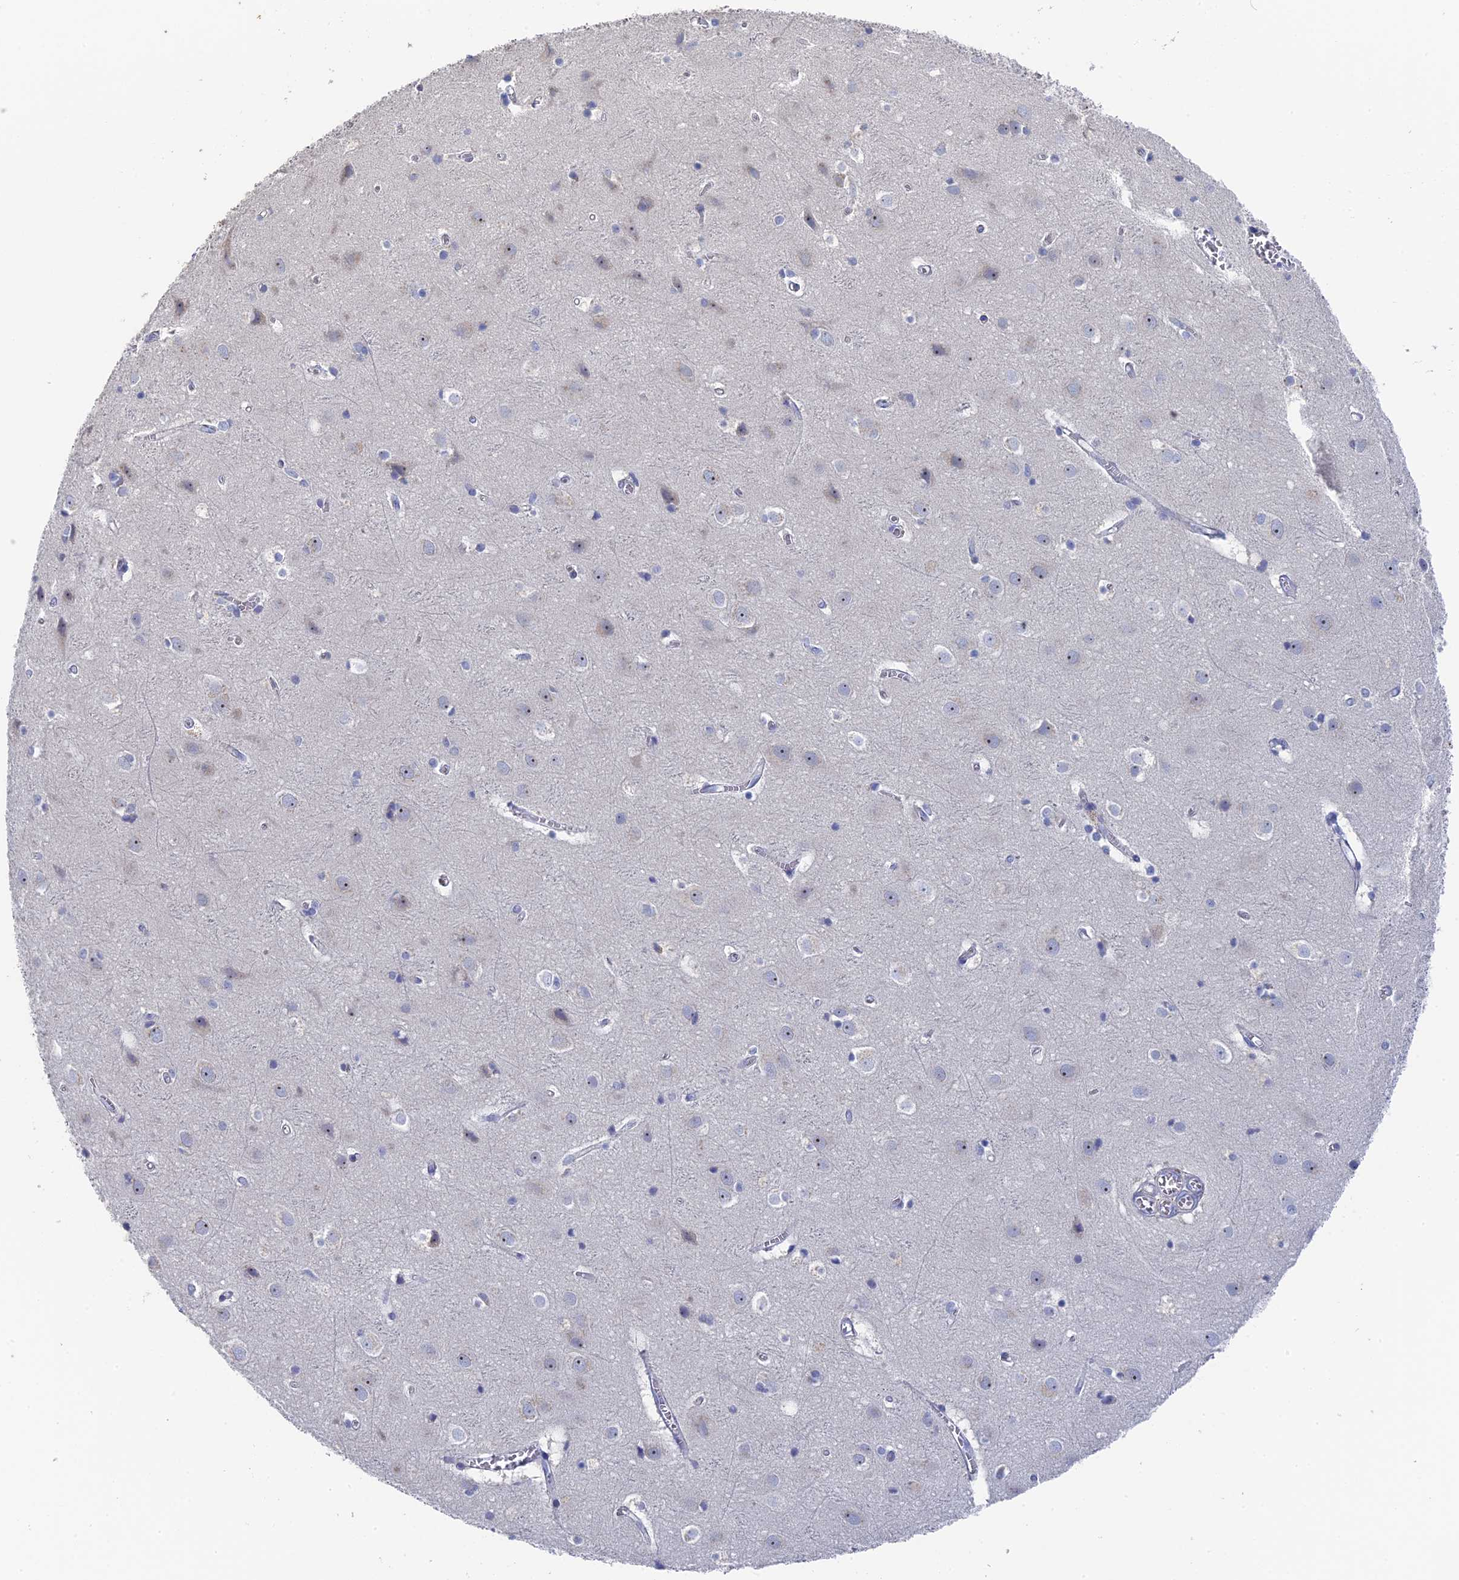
{"staining": {"intensity": "negative", "quantity": "none", "location": "none"}, "tissue": "cerebral cortex", "cell_type": "Endothelial cells", "image_type": "normal", "snomed": [{"axis": "morphology", "description": "Normal tissue, NOS"}, {"axis": "topography", "description": "Cerebral cortex"}], "caption": "A histopathology image of human cerebral cortex is negative for staining in endothelial cells. (DAB IHC with hematoxylin counter stain).", "gene": "SRFBP1", "patient": {"sex": "male", "age": 54}}